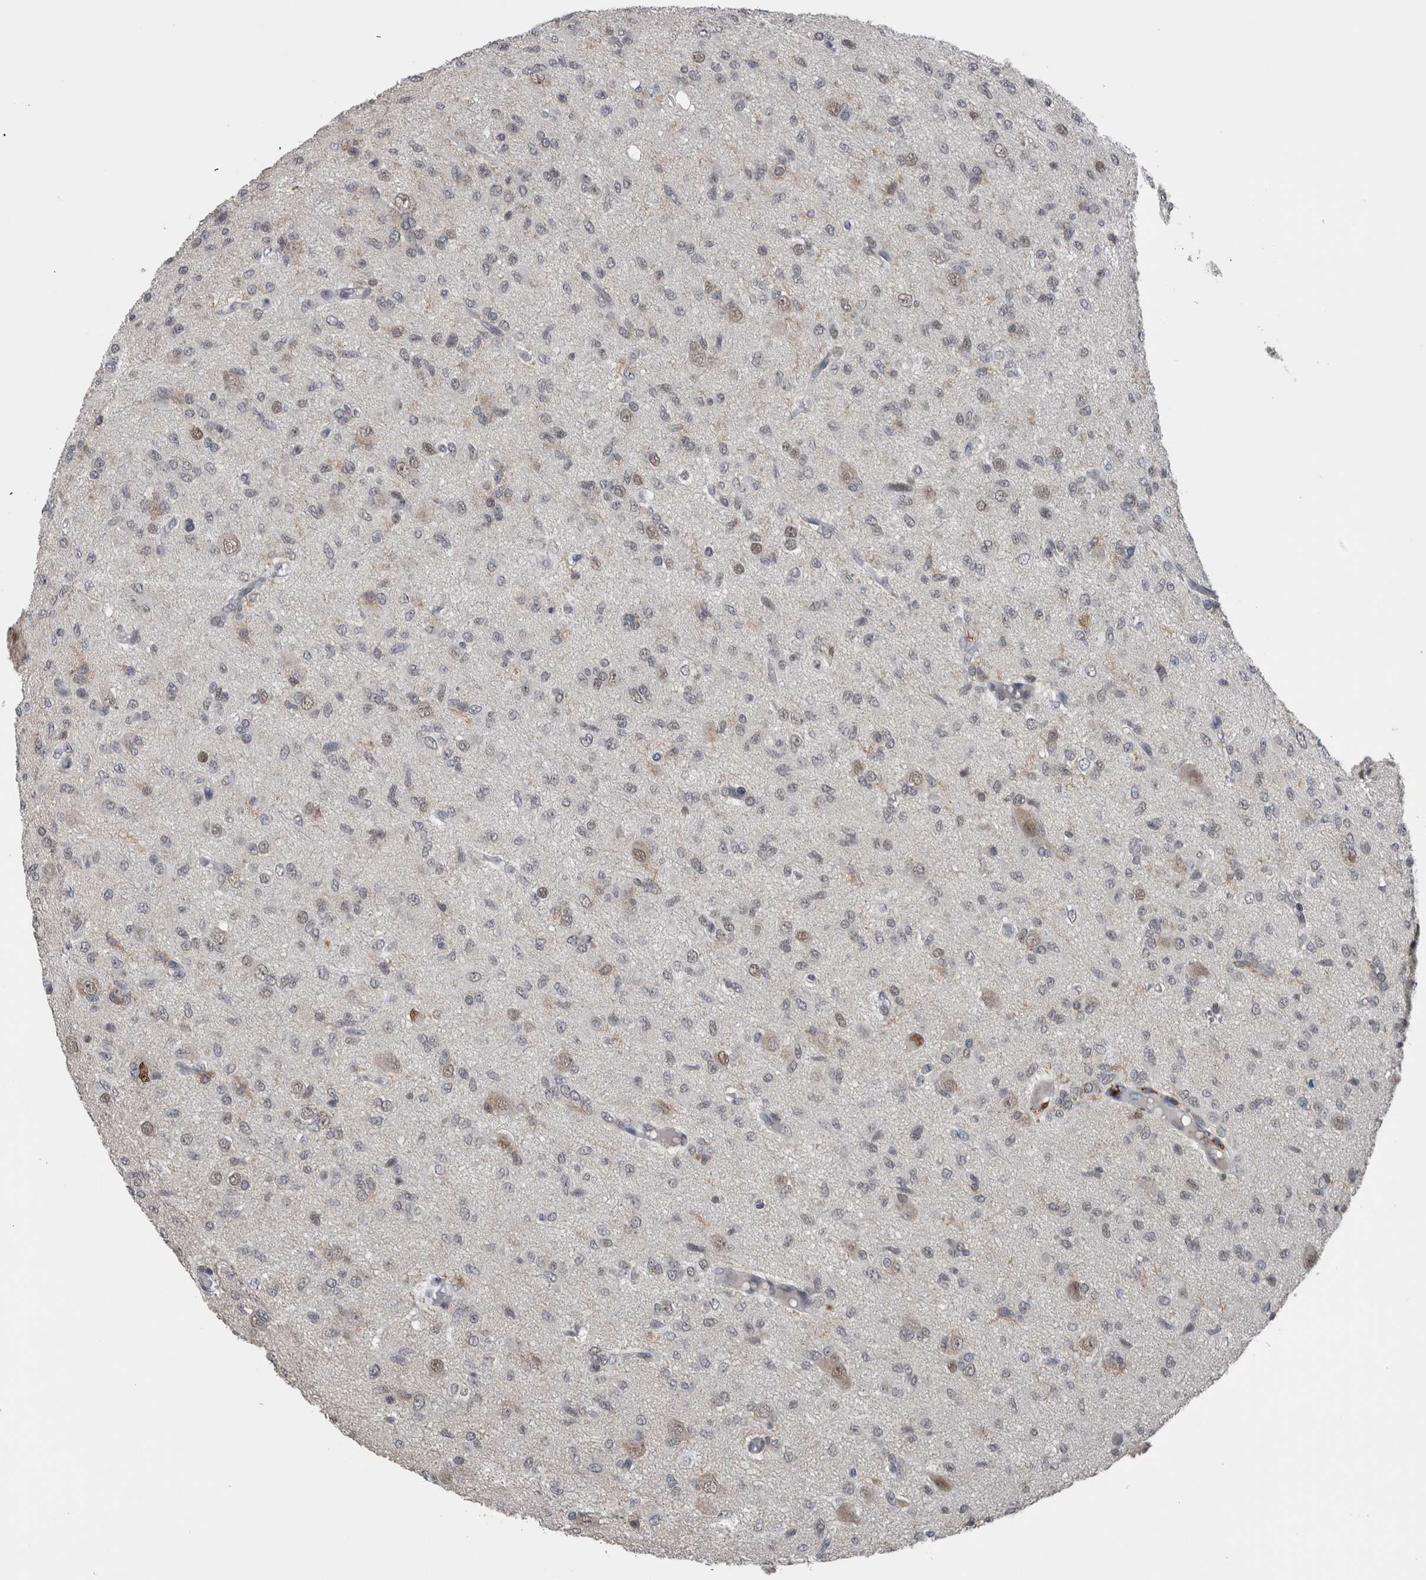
{"staining": {"intensity": "weak", "quantity": "<25%", "location": "nuclear"}, "tissue": "glioma", "cell_type": "Tumor cells", "image_type": "cancer", "snomed": [{"axis": "morphology", "description": "Glioma, malignant, High grade"}, {"axis": "topography", "description": "Brain"}], "caption": "This is a photomicrograph of immunohistochemistry (IHC) staining of malignant high-grade glioma, which shows no staining in tumor cells.", "gene": "ZBTB21", "patient": {"sex": "female", "age": 59}}